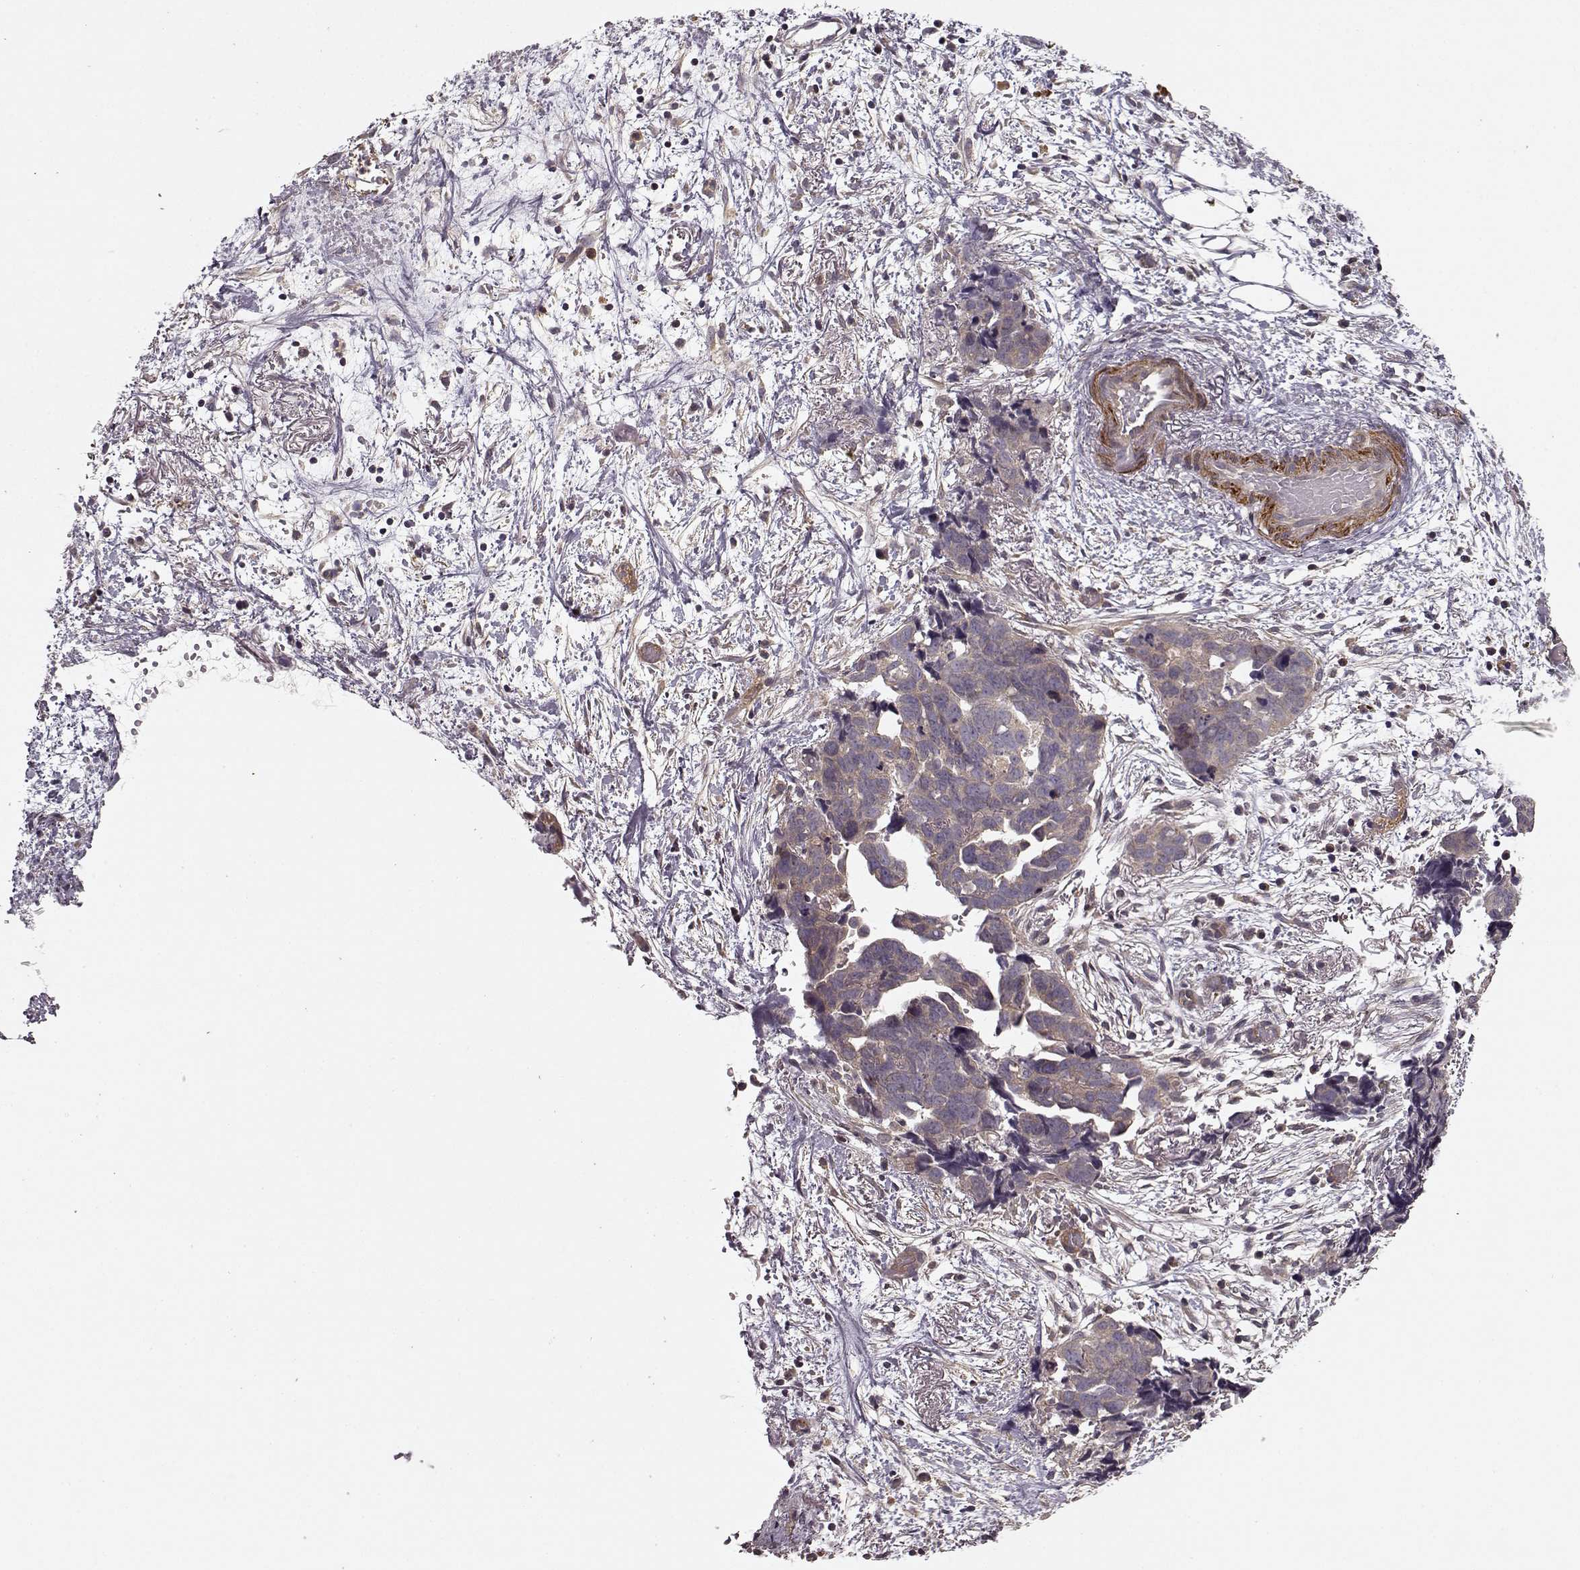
{"staining": {"intensity": "negative", "quantity": "none", "location": "none"}, "tissue": "ovarian cancer", "cell_type": "Tumor cells", "image_type": "cancer", "snomed": [{"axis": "morphology", "description": "Cystadenocarcinoma, serous, NOS"}, {"axis": "topography", "description": "Ovary"}], "caption": "DAB immunohistochemical staining of human serous cystadenocarcinoma (ovarian) reveals no significant expression in tumor cells. (Stains: DAB (3,3'-diaminobenzidine) immunohistochemistry with hematoxylin counter stain, Microscopy: brightfield microscopy at high magnification).", "gene": "SLAIN2", "patient": {"sex": "female", "age": 69}}